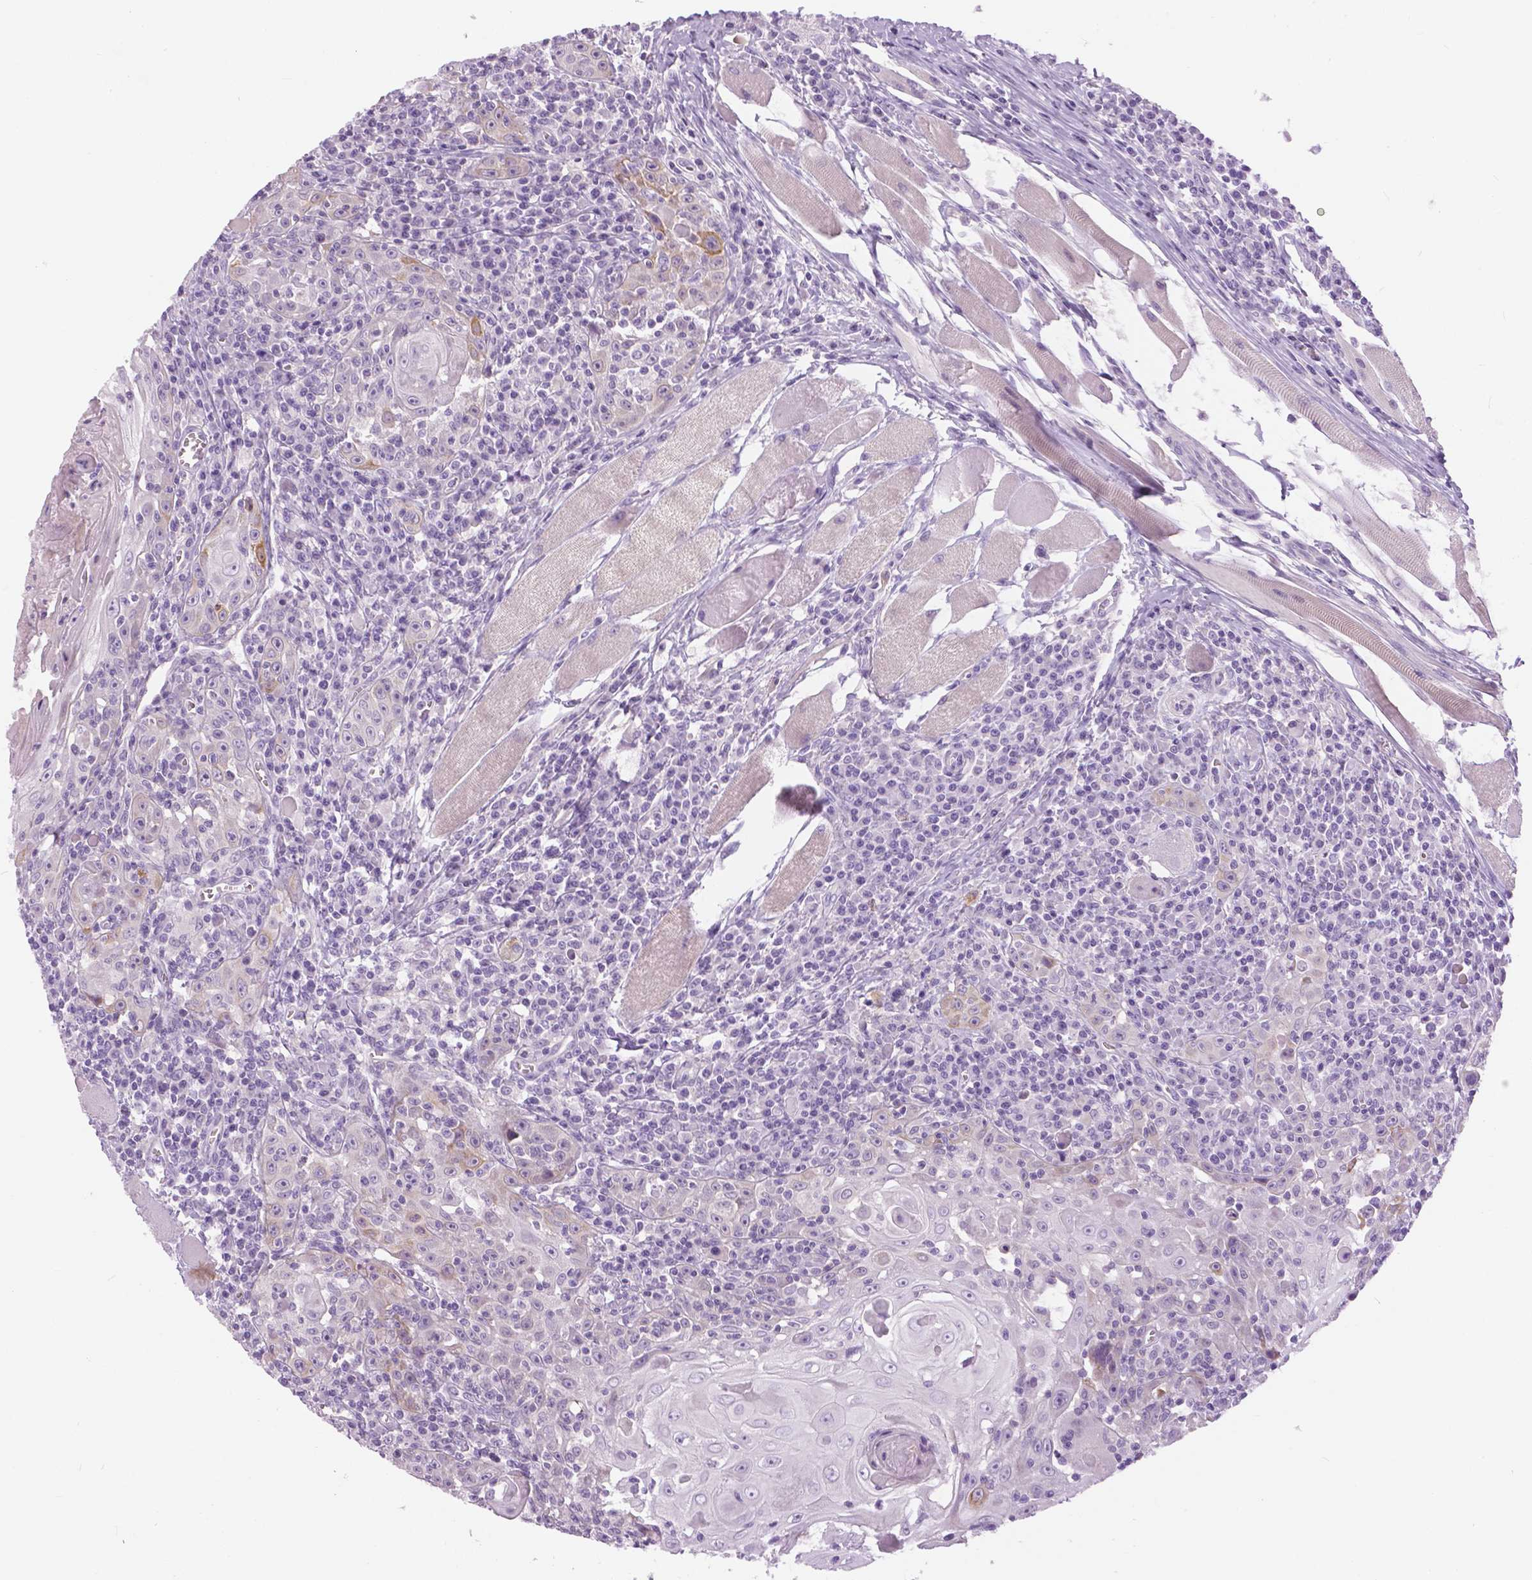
{"staining": {"intensity": "moderate", "quantity": "<25%", "location": "cytoplasmic/membranous"}, "tissue": "head and neck cancer", "cell_type": "Tumor cells", "image_type": "cancer", "snomed": [{"axis": "morphology", "description": "Squamous cell carcinoma, NOS"}, {"axis": "topography", "description": "Head-Neck"}], "caption": "Tumor cells exhibit moderate cytoplasmic/membranous positivity in approximately <25% of cells in head and neck squamous cell carcinoma. (Stains: DAB in brown, nuclei in blue, Microscopy: brightfield microscopy at high magnification).", "gene": "TP53TG5", "patient": {"sex": "male", "age": 52}}